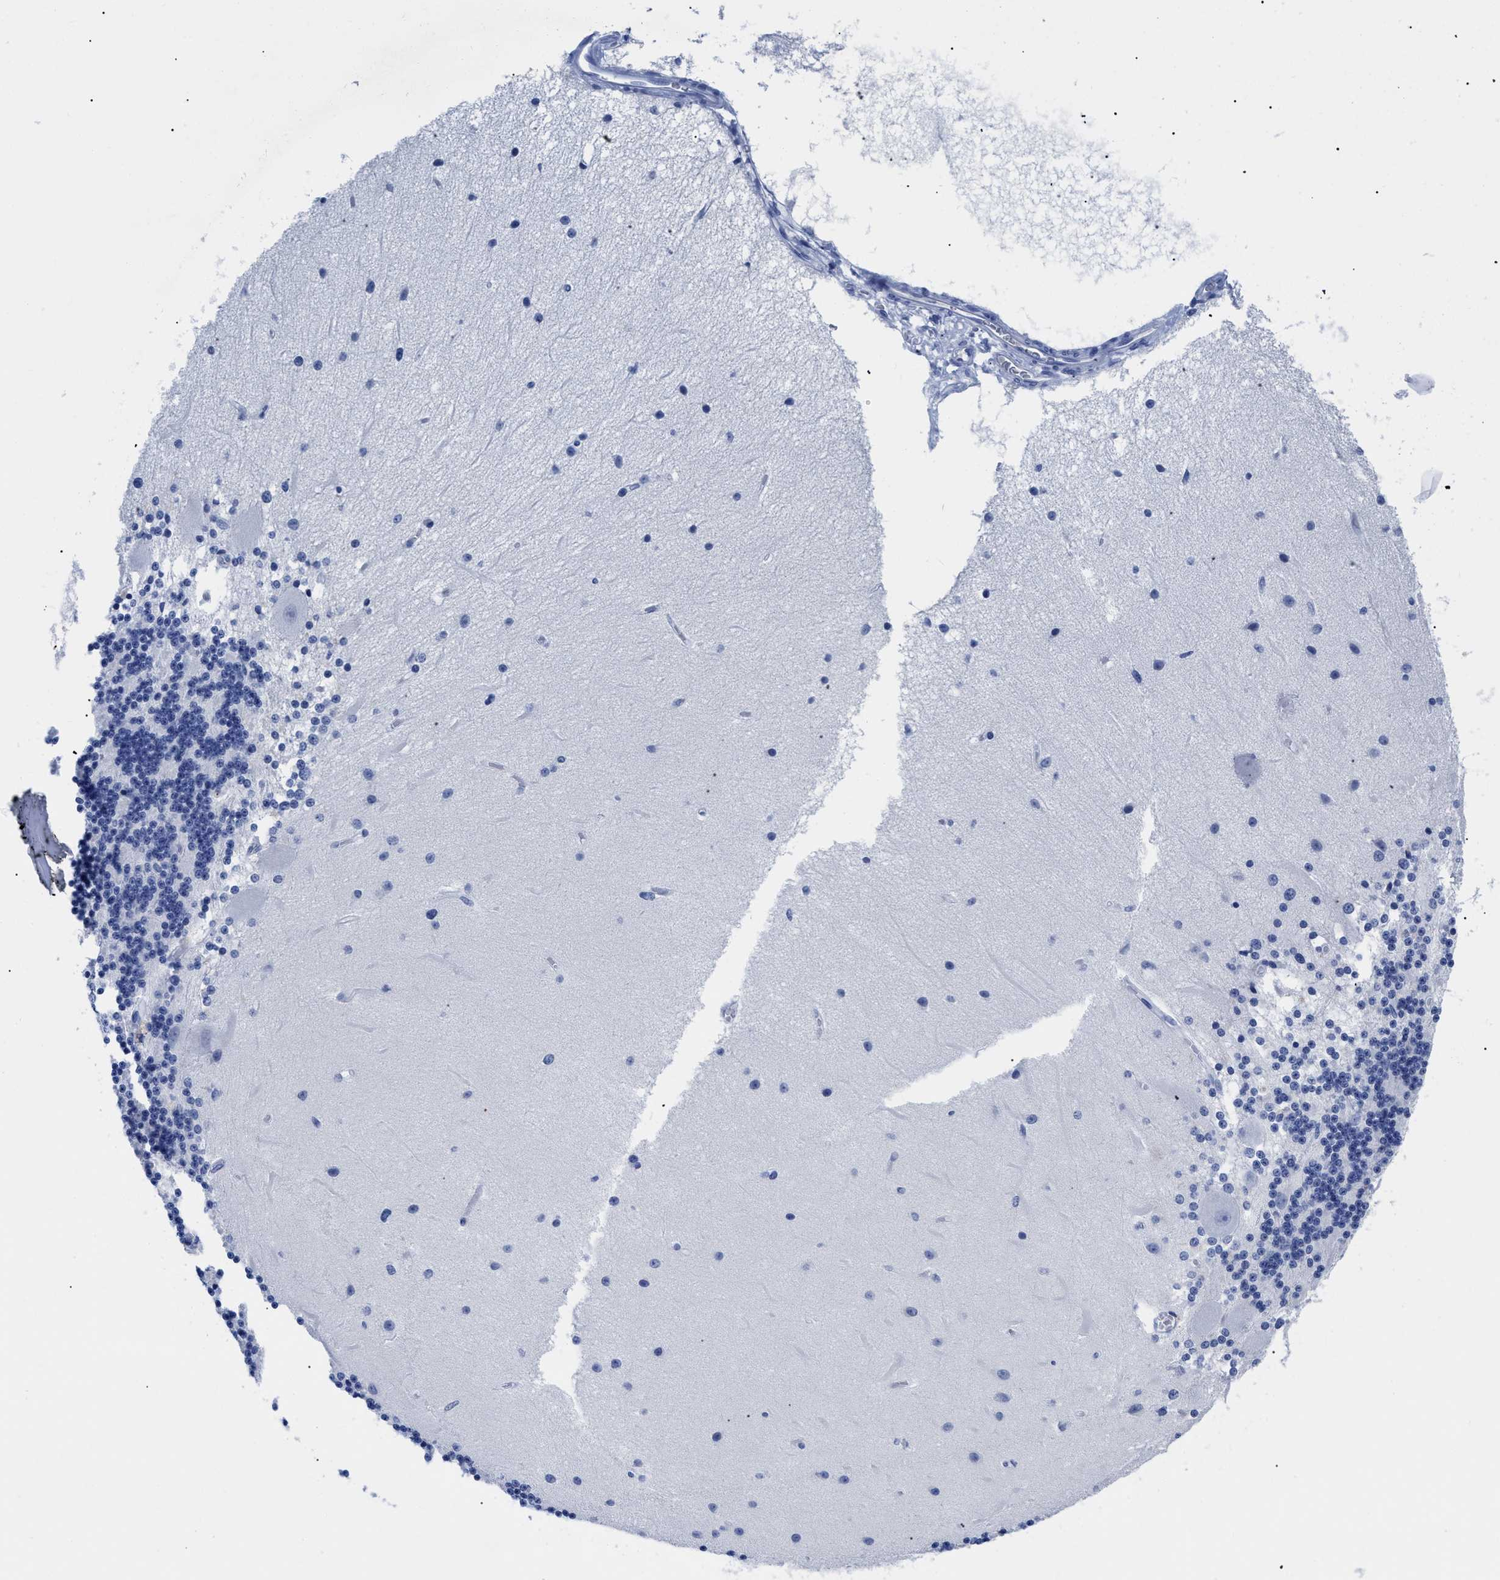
{"staining": {"intensity": "negative", "quantity": "none", "location": "none"}, "tissue": "cerebellum", "cell_type": "Cells in granular layer", "image_type": "normal", "snomed": [{"axis": "morphology", "description": "Normal tissue, NOS"}, {"axis": "topography", "description": "Cerebellum"}], "caption": "High power microscopy photomicrograph of an immunohistochemistry image of normal cerebellum, revealing no significant expression in cells in granular layer. The staining was performed using DAB (3,3'-diaminobenzidine) to visualize the protein expression in brown, while the nuclei were stained in blue with hematoxylin (Magnification: 20x).", "gene": "TREML1", "patient": {"sex": "female", "age": 54}}